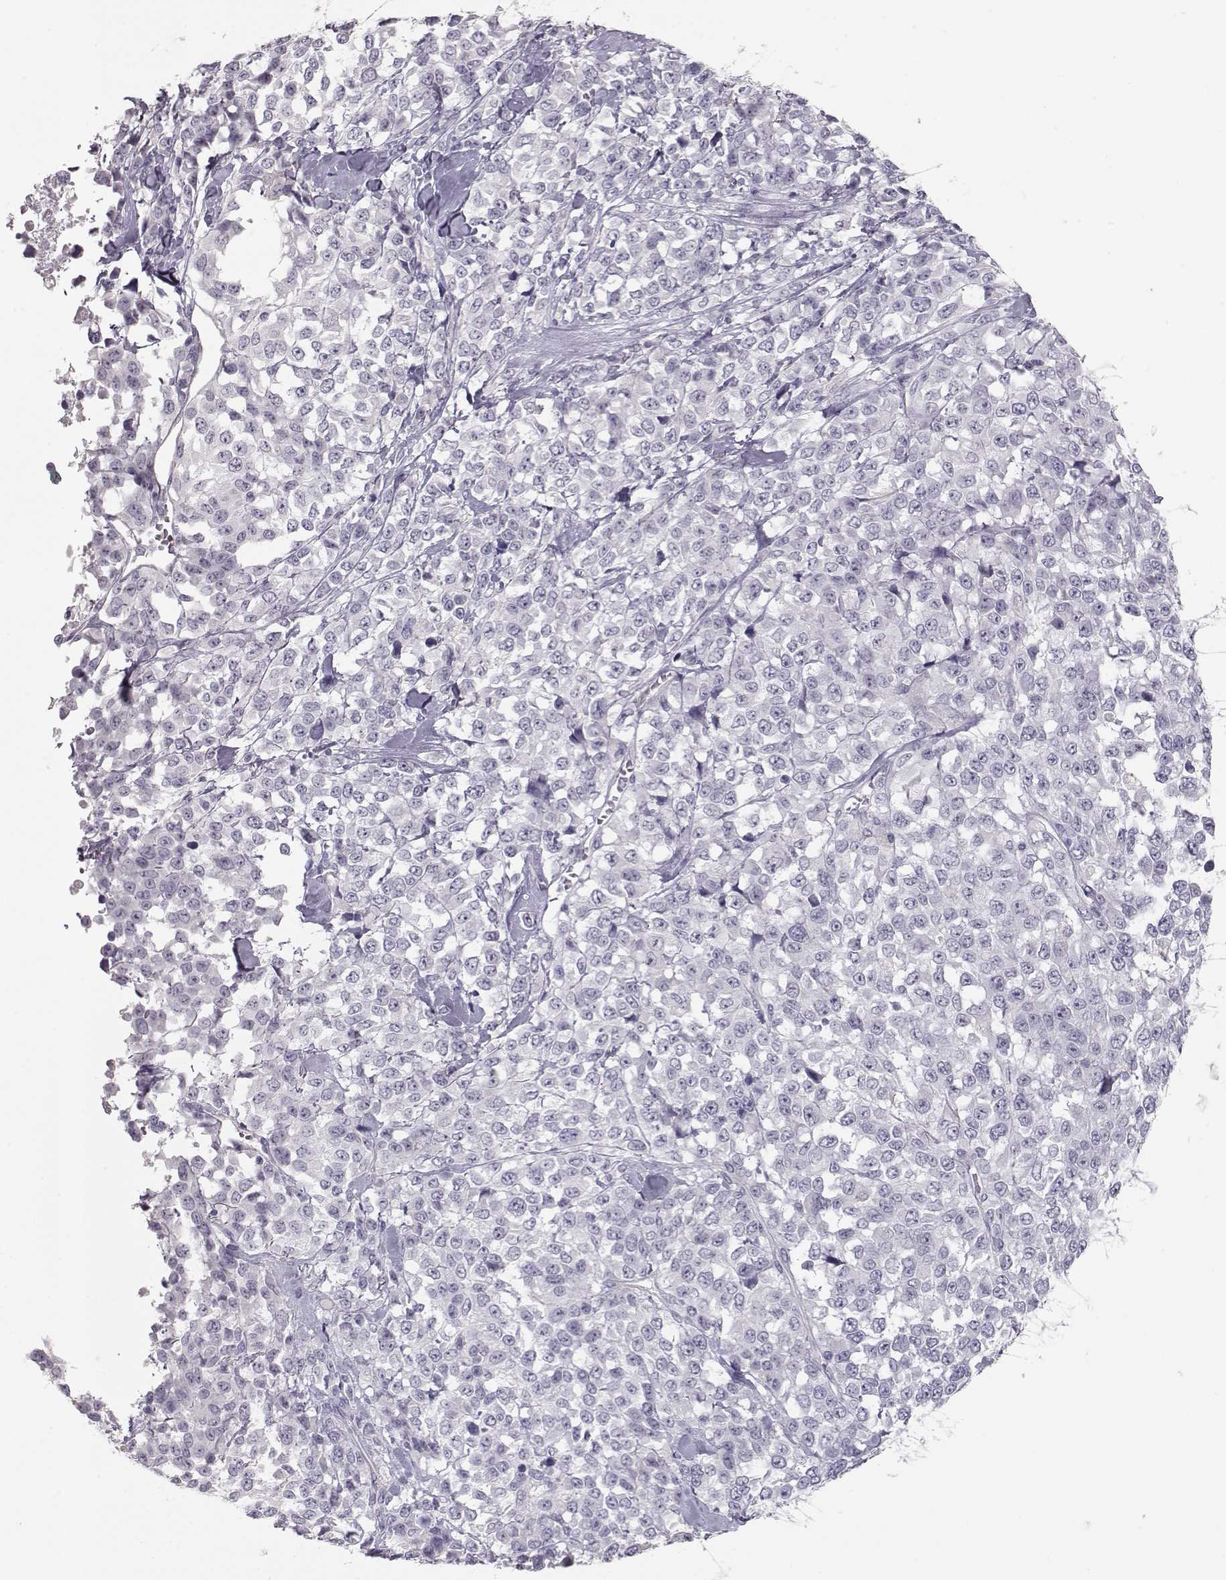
{"staining": {"intensity": "negative", "quantity": "none", "location": "none"}, "tissue": "melanoma", "cell_type": "Tumor cells", "image_type": "cancer", "snomed": [{"axis": "morphology", "description": "Malignant melanoma, Metastatic site"}, {"axis": "topography", "description": "Skin"}], "caption": "High power microscopy image of an immunohistochemistry image of malignant melanoma (metastatic site), revealing no significant staining in tumor cells. (Immunohistochemistry (ihc), brightfield microscopy, high magnification).", "gene": "SLC18A1", "patient": {"sex": "male", "age": 84}}